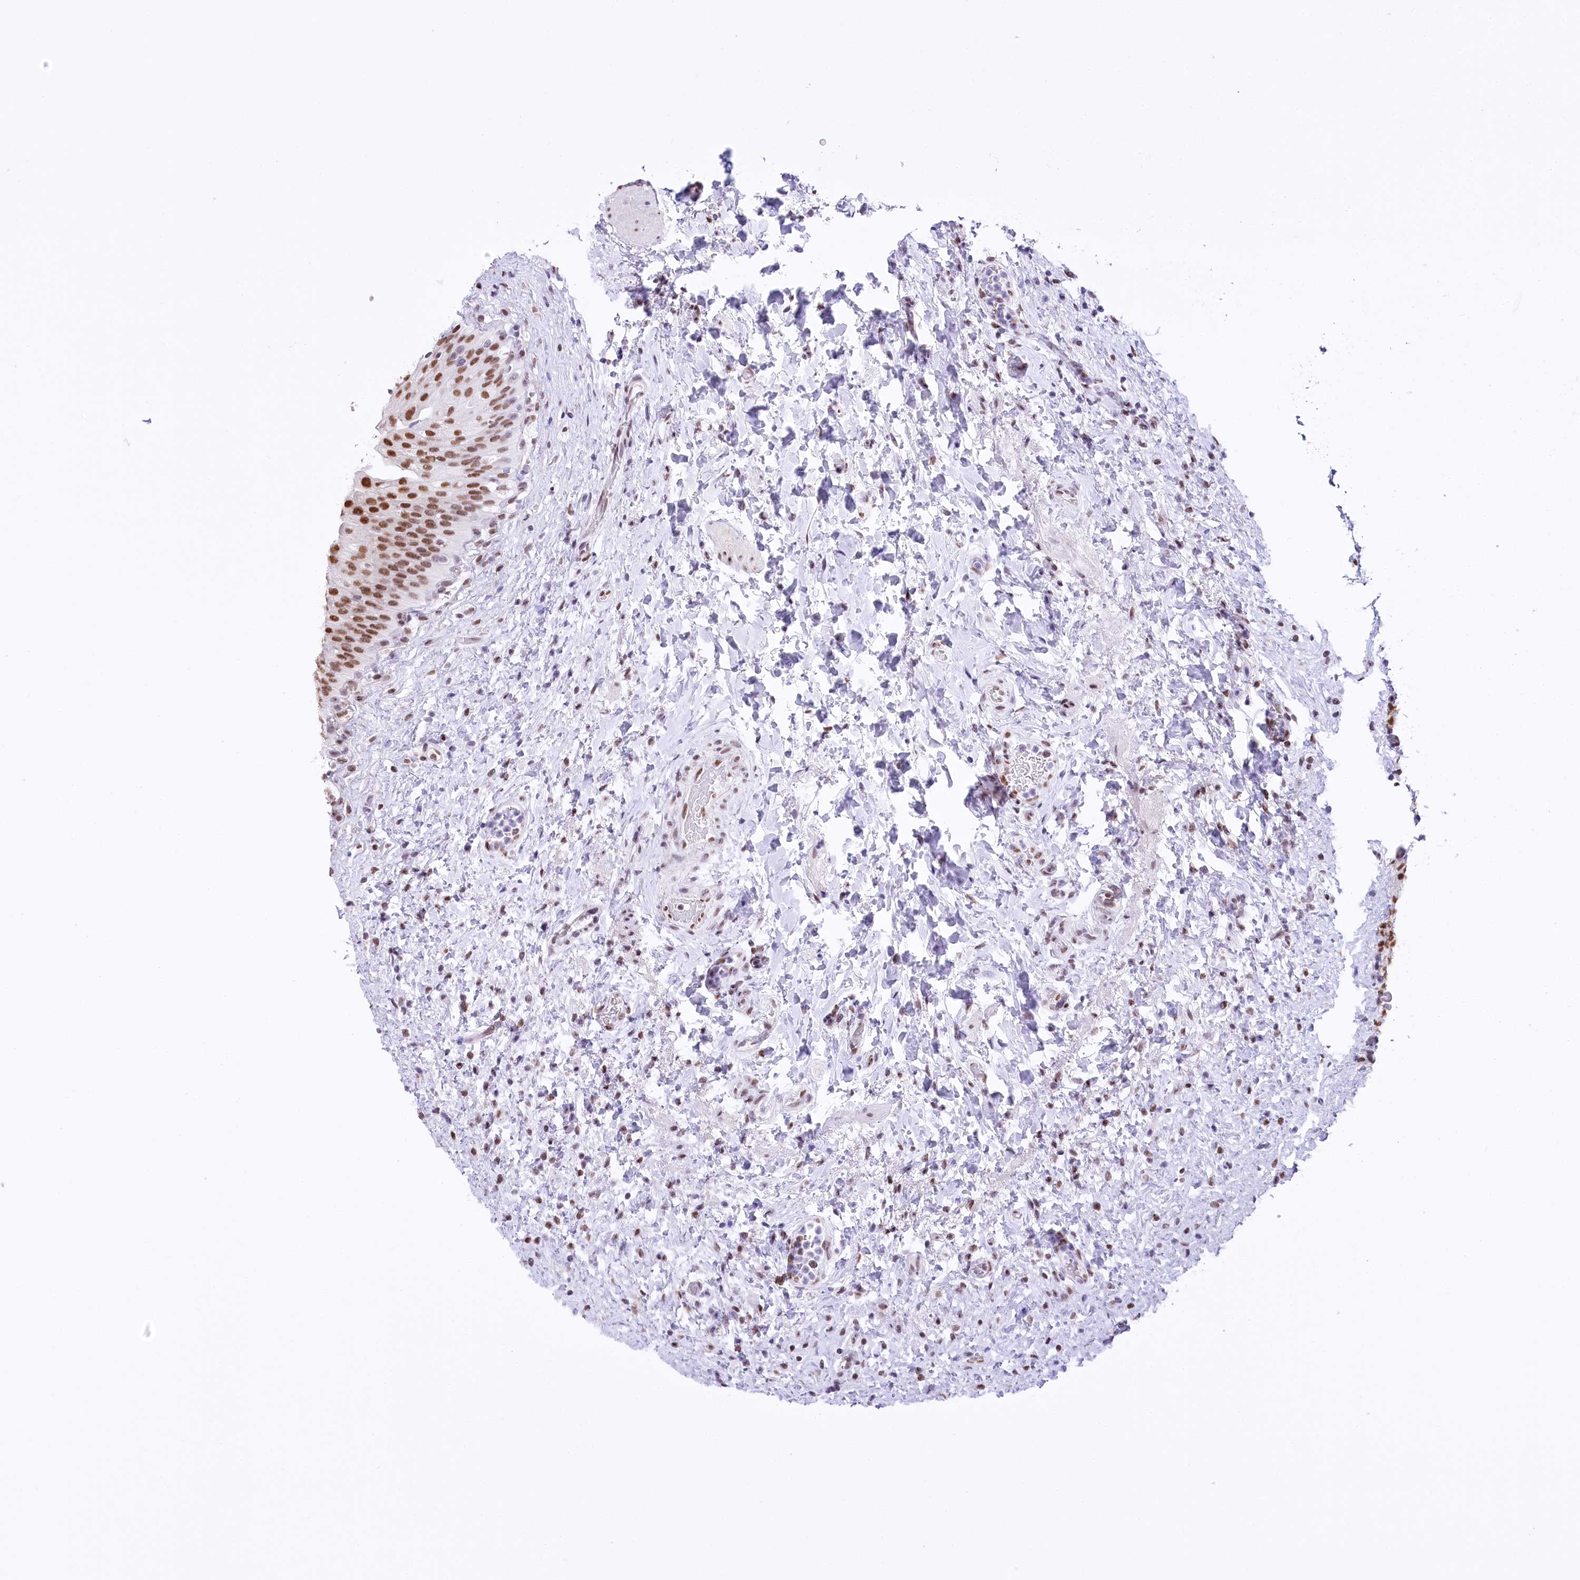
{"staining": {"intensity": "moderate", "quantity": "25%-75%", "location": "nuclear"}, "tissue": "urinary bladder", "cell_type": "Urothelial cells", "image_type": "normal", "snomed": [{"axis": "morphology", "description": "Normal tissue, NOS"}, {"axis": "topography", "description": "Urinary bladder"}], "caption": "Immunohistochemistry of benign urinary bladder demonstrates medium levels of moderate nuclear positivity in approximately 25%-75% of urothelial cells.", "gene": "HNRNPA0", "patient": {"sex": "female", "age": 27}}